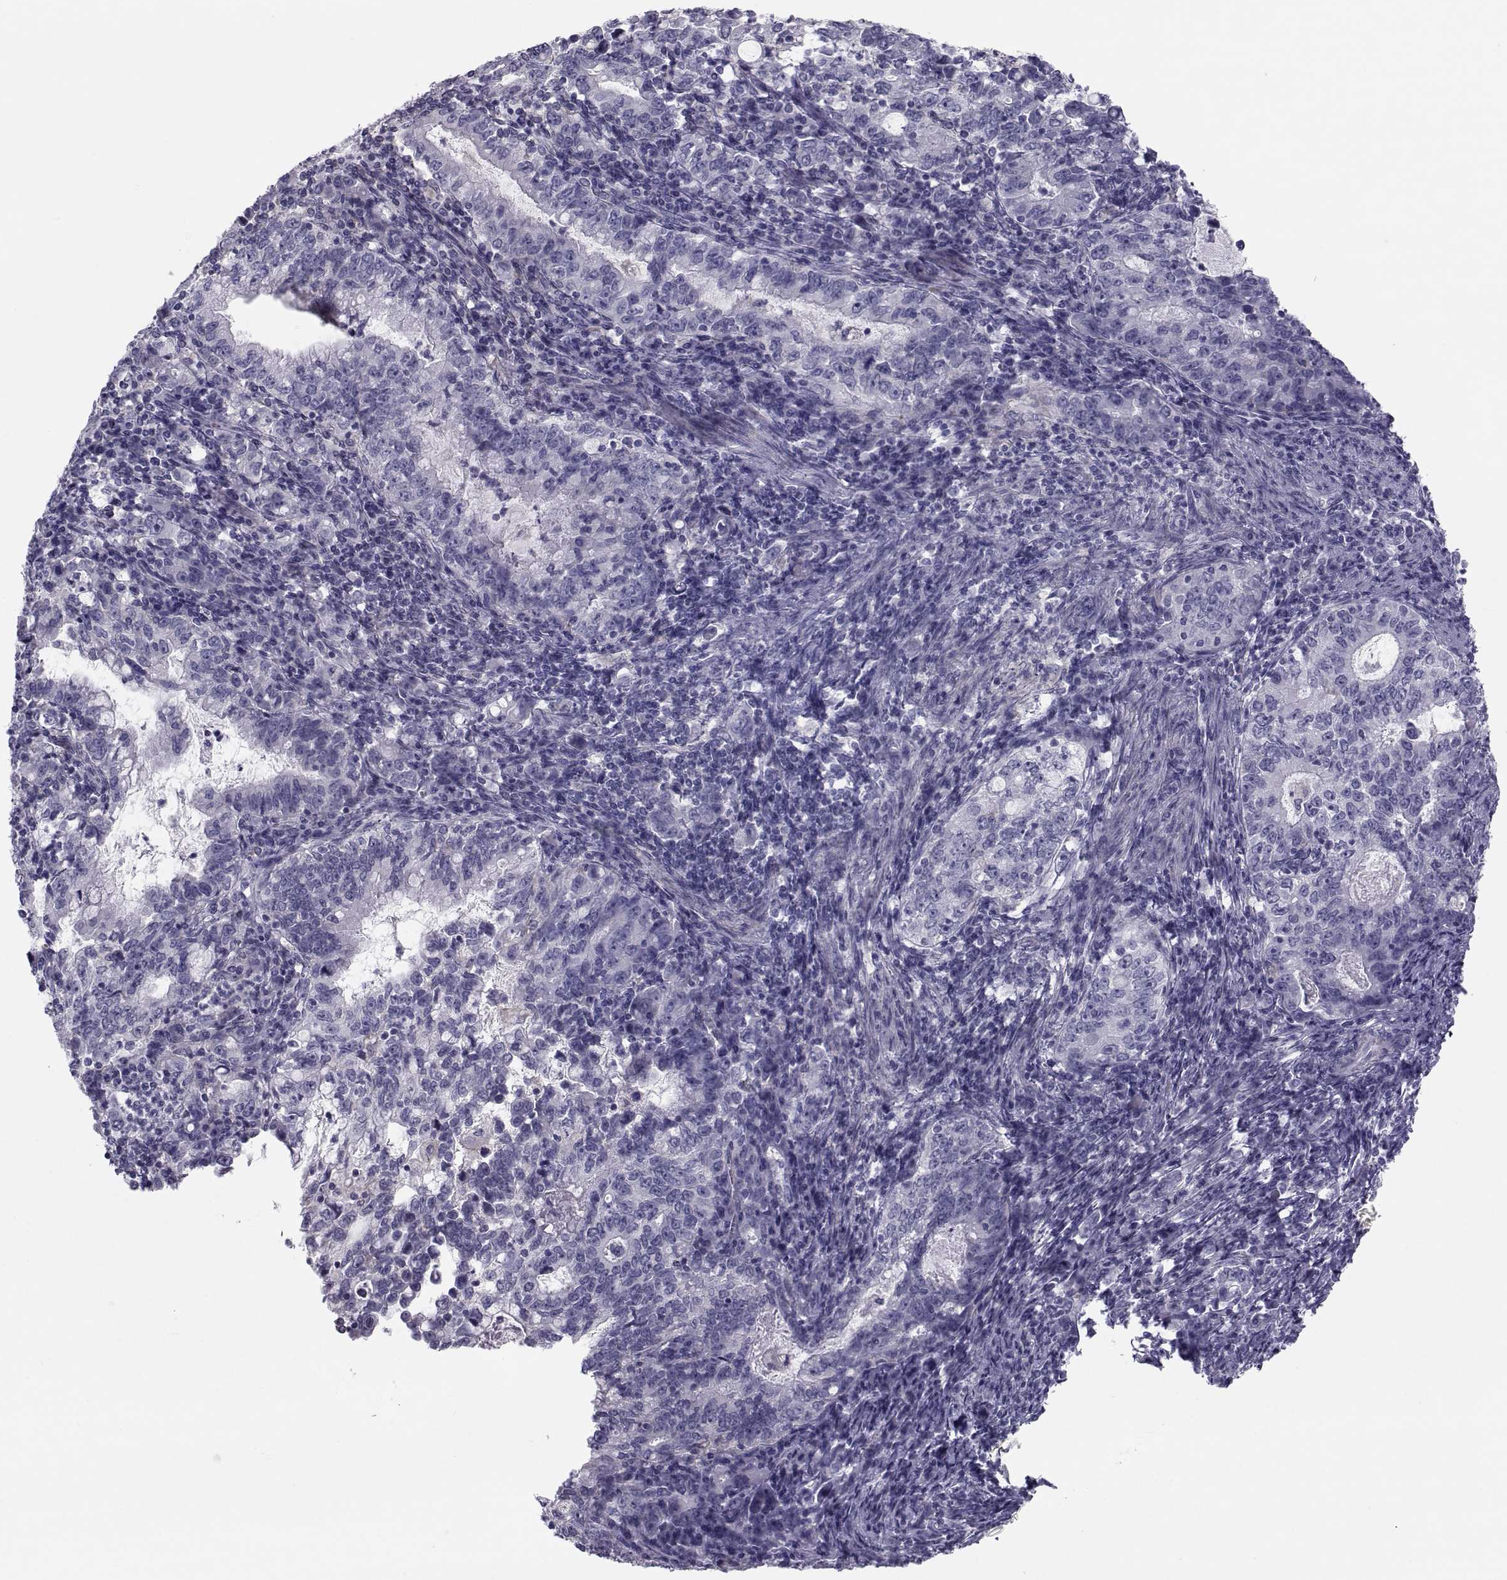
{"staining": {"intensity": "negative", "quantity": "none", "location": "none"}, "tissue": "stomach cancer", "cell_type": "Tumor cells", "image_type": "cancer", "snomed": [{"axis": "morphology", "description": "Adenocarcinoma, NOS"}, {"axis": "topography", "description": "Stomach, lower"}], "caption": "Tumor cells show no significant protein staining in stomach cancer (adenocarcinoma).", "gene": "GARIN3", "patient": {"sex": "female", "age": 72}}